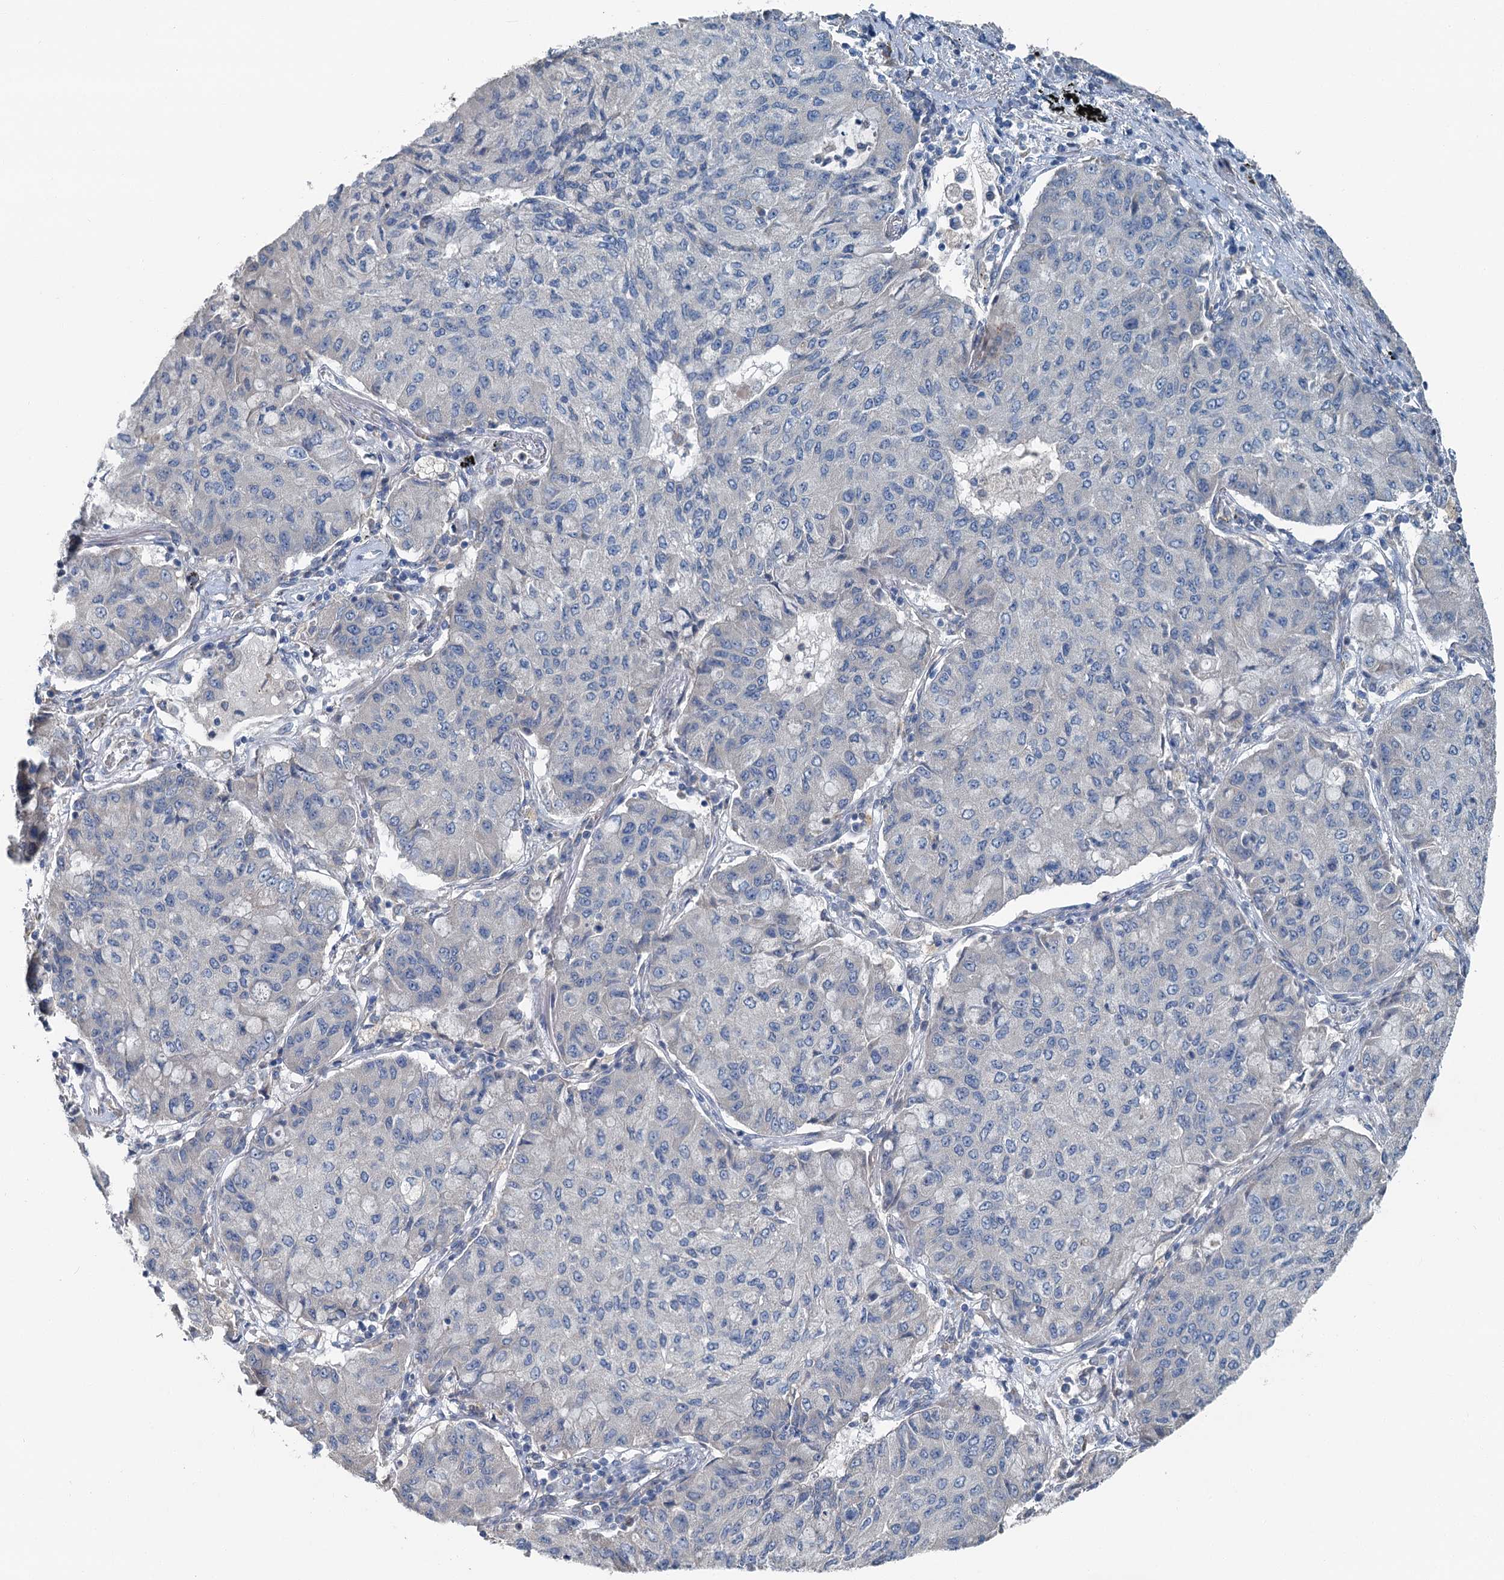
{"staining": {"intensity": "negative", "quantity": "none", "location": "none"}, "tissue": "lung cancer", "cell_type": "Tumor cells", "image_type": "cancer", "snomed": [{"axis": "morphology", "description": "Squamous cell carcinoma, NOS"}, {"axis": "topography", "description": "Lung"}], "caption": "IHC of lung cancer displays no staining in tumor cells.", "gene": "C6orf120", "patient": {"sex": "male", "age": 74}}